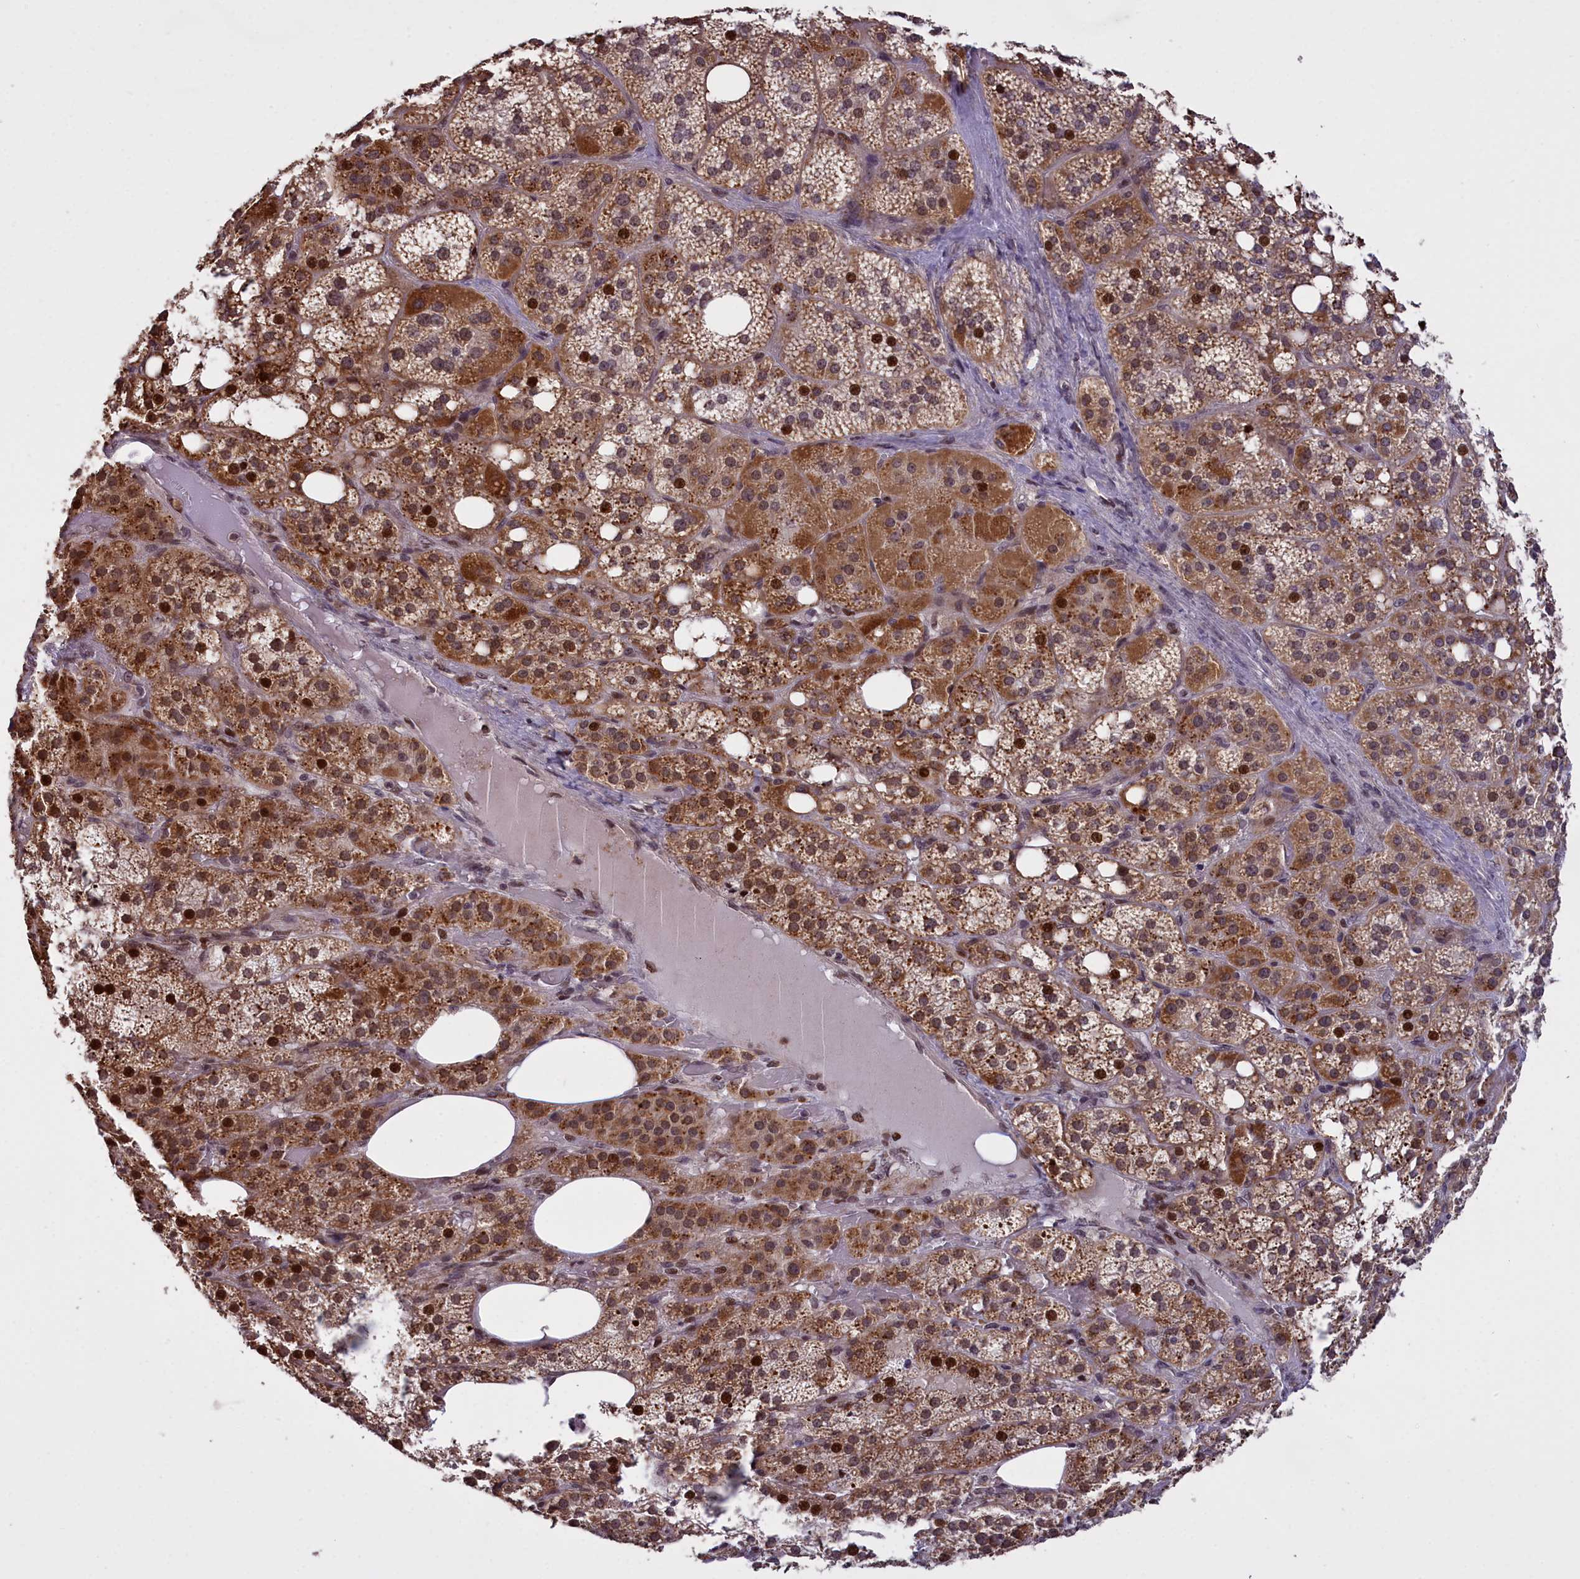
{"staining": {"intensity": "moderate", "quantity": ">75%", "location": "cytoplasmic/membranous,nuclear"}, "tissue": "adrenal gland", "cell_type": "Glandular cells", "image_type": "normal", "snomed": [{"axis": "morphology", "description": "Normal tissue, NOS"}, {"axis": "topography", "description": "Adrenal gland"}], "caption": "Protein staining demonstrates moderate cytoplasmic/membranous,nuclear staining in approximately >75% of glandular cells in normal adrenal gland. The staining was performed using DAB, with brown indicating positive protein expression. Nuclei are stained blue with hematoxylin.", "gene": "RELB", "patient": {"sex": "female", "age": 59}}